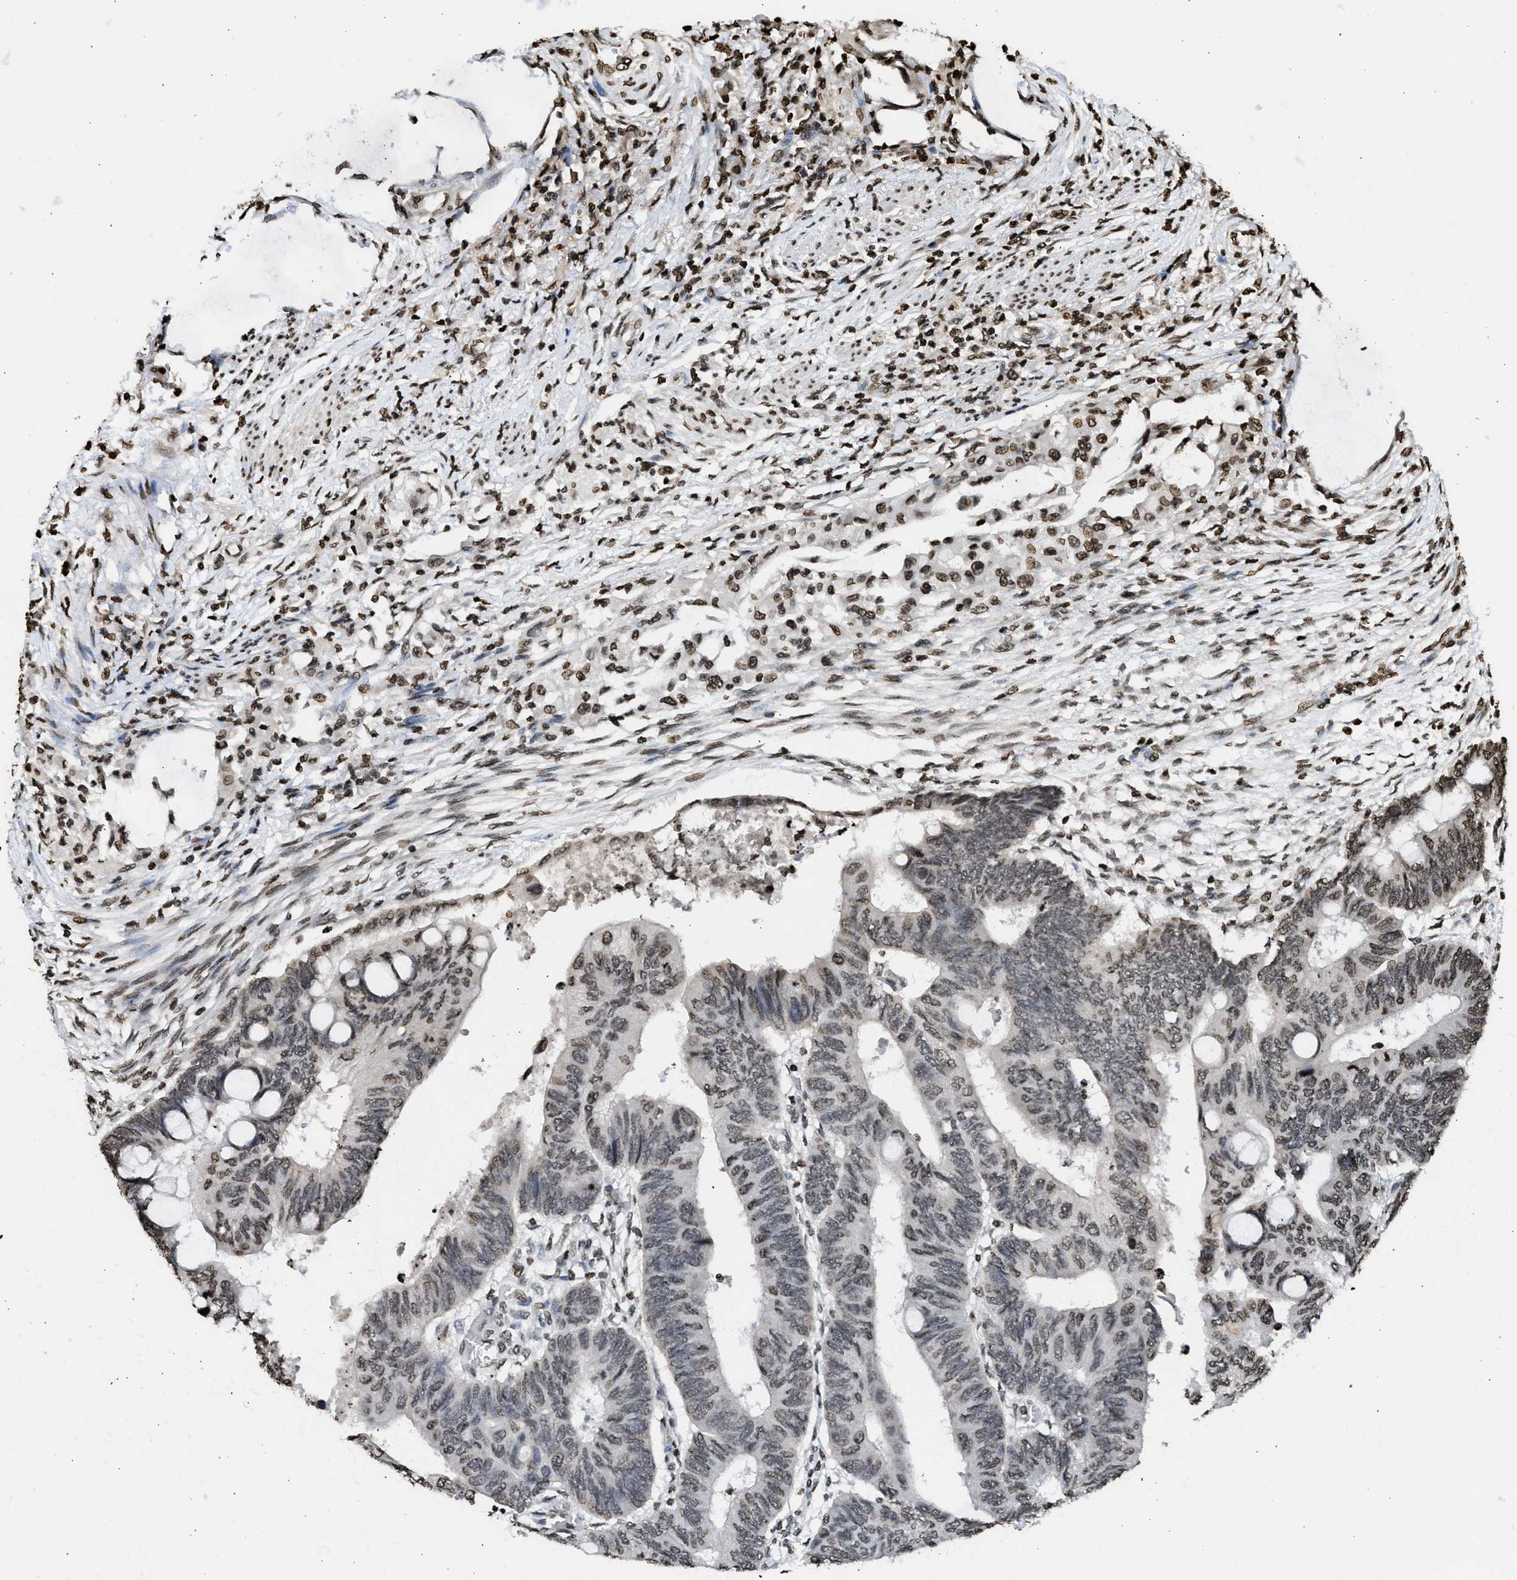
{"staining": {"intensity": "weak", "quantity": "25%-75%", "location": "nuclear"}, "tissue": "colorectal cancer", "cell_type": "Tumor cells", "image_type": "cancer", "snomed": [{"axis": "morphology", "description": "Normal tissue, NOS"}, {"axis": "morphology", "description": "Adenocarcinoma, NOS"}, {"axis": "topography", "description": "Rectum"}, {"axis": "topography", "description": "Peripheral nerve tissue"}], "caption": "Colorectal cancer (adenocarcinoma) stained for a protein (brown) exhibits weak nuclear positive positivity in approximately 25%-75% of tumor cells.", "gene": "RRAGC", "patient": {"sex": "male", "age": 92}}